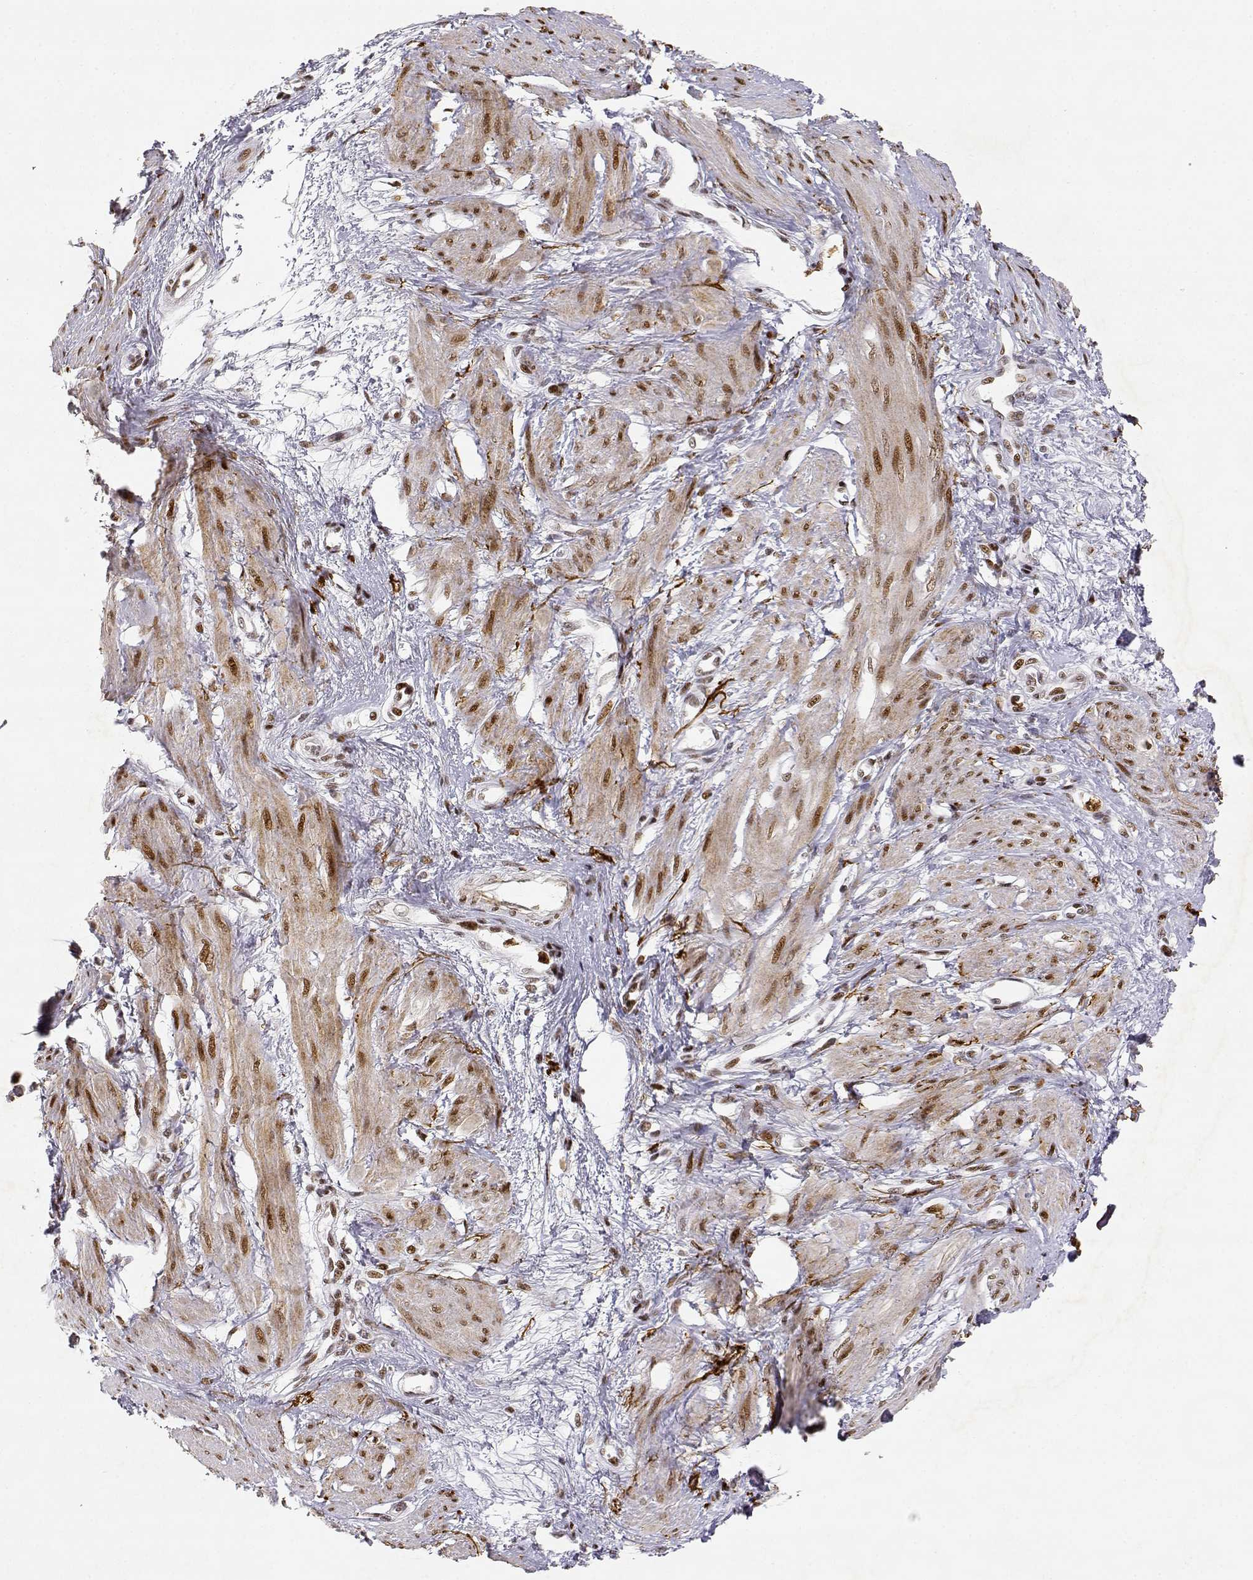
{"staining": {"intensity": "moderate", "quantity": ">75%", "location": "nuclear"}, "tissue": "smooth muscle", "cell_type": "Smooth muscle cells", "image_type": "normal", "snomed": [{"axis": "morphology", "description": "Normal tissue, NOS"}, {"axis": "topography", "description": "Smooth muscle"}, {"axis": "topography", "description": "Uterus"}], "caption": "This is a histology image of immunohistochemistry (IHC) staining of benign smooth muscle, which shows moderate positivity in the nuclear of smooth muscle cells.", "gene": "RSF1", "patient": {"sex": "female", "age": 39}}